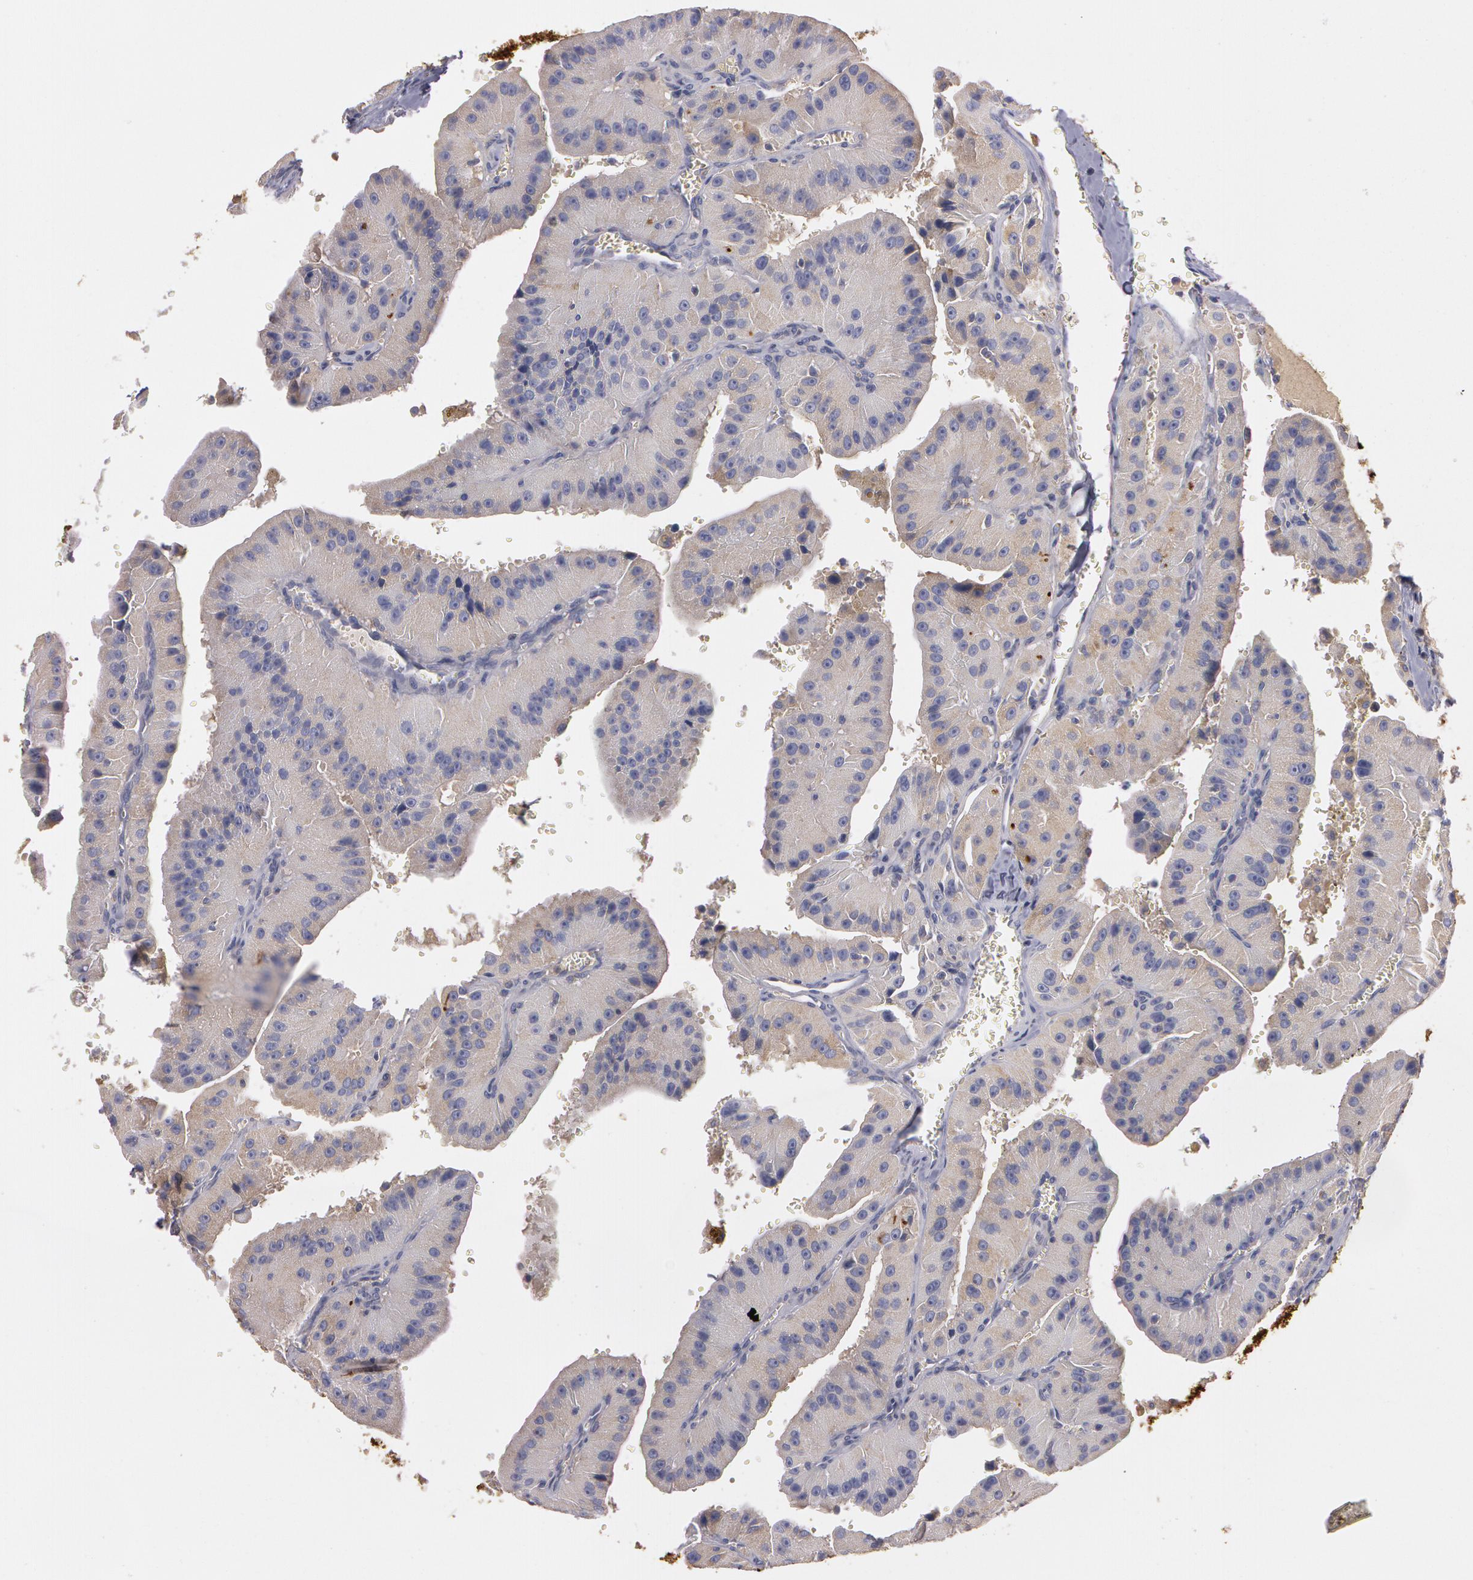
{"staining": {"intensity": "negative", "quantity": "none", "location": "none"}, "tissue": "thyroid cancer", "cell_type": "Tumor cells", "image_type": "cancer", "snomed": [{"axis": "morphology", "description": "Carcinoma, NOS"}, {"axis": "topography", "description": "Thyroid gland"}], "caption": "IHC micrograph of thyroid cancer stained for a protein (brown), which demonstrates no staining in tumor cells.", "gene": "NEK9", "patient": {"sex": "male", "age": 76}}